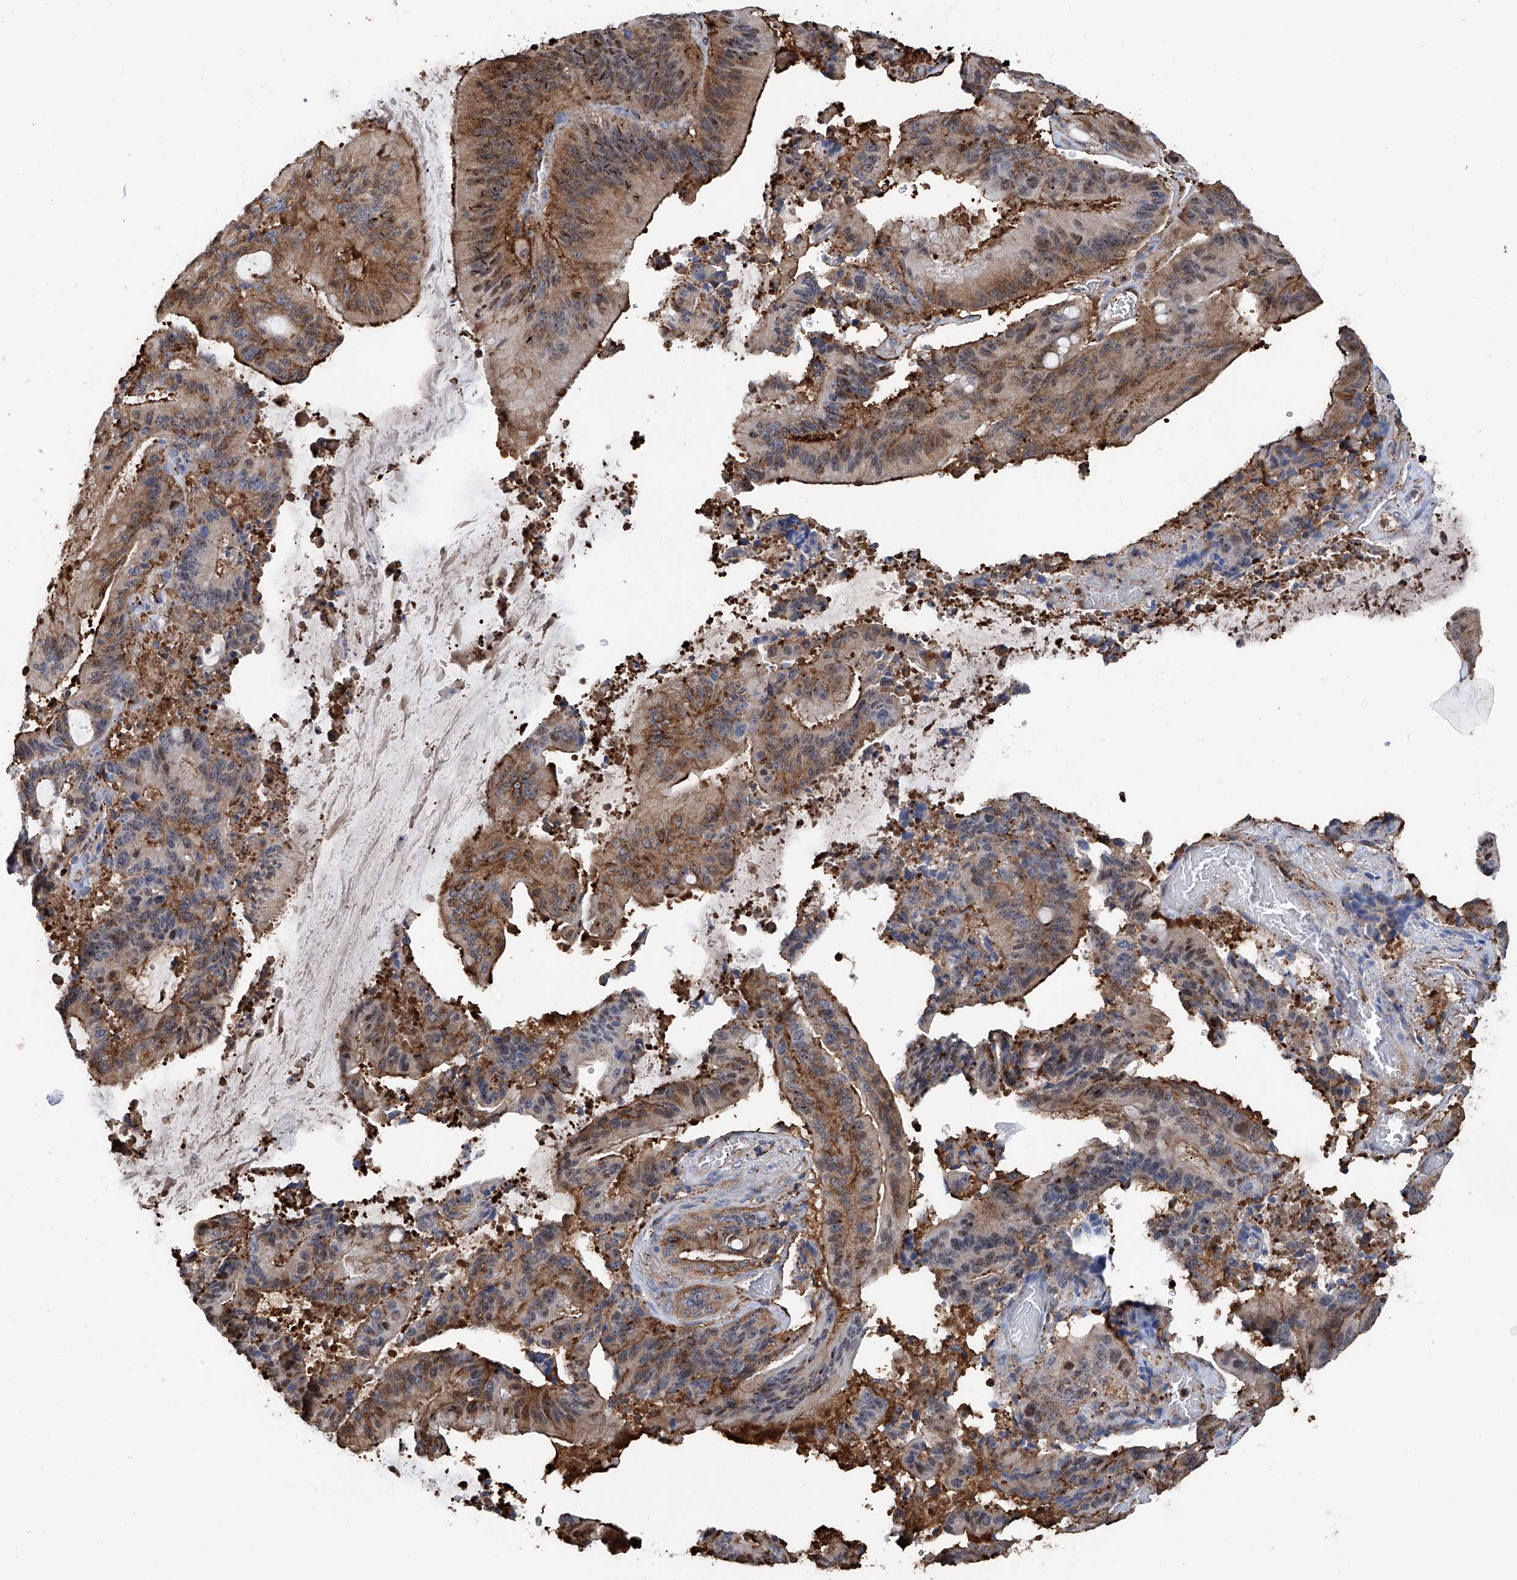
{"staining": {"intensity": "moderate", "quantity": ">75%", "location": "cytoplasmic/membranous,nuclear"}, "tissue": "liver cancer", "cell_type": "Tumor cells", "image_type": "cancer", "snomed": [{"axis": "morphology", "description": "Normal tissue, NOS"}, {"axis": "morphology", "description": "Cholangiocarcinoma"}, {"axis": "topography", "description": "Liver"}, {"axis": "topography", "description": "Peripheral nerve tissue"}], "caption": "Immunohistochemical staining of liver cholangiocarcinoma exhibits moderate cytoplasmic/membranous and nuclear protein positivity in approximately >75% of tumor cells.", "gene": "ZNF484", "patient": {"sex": "female", "age": 73}}